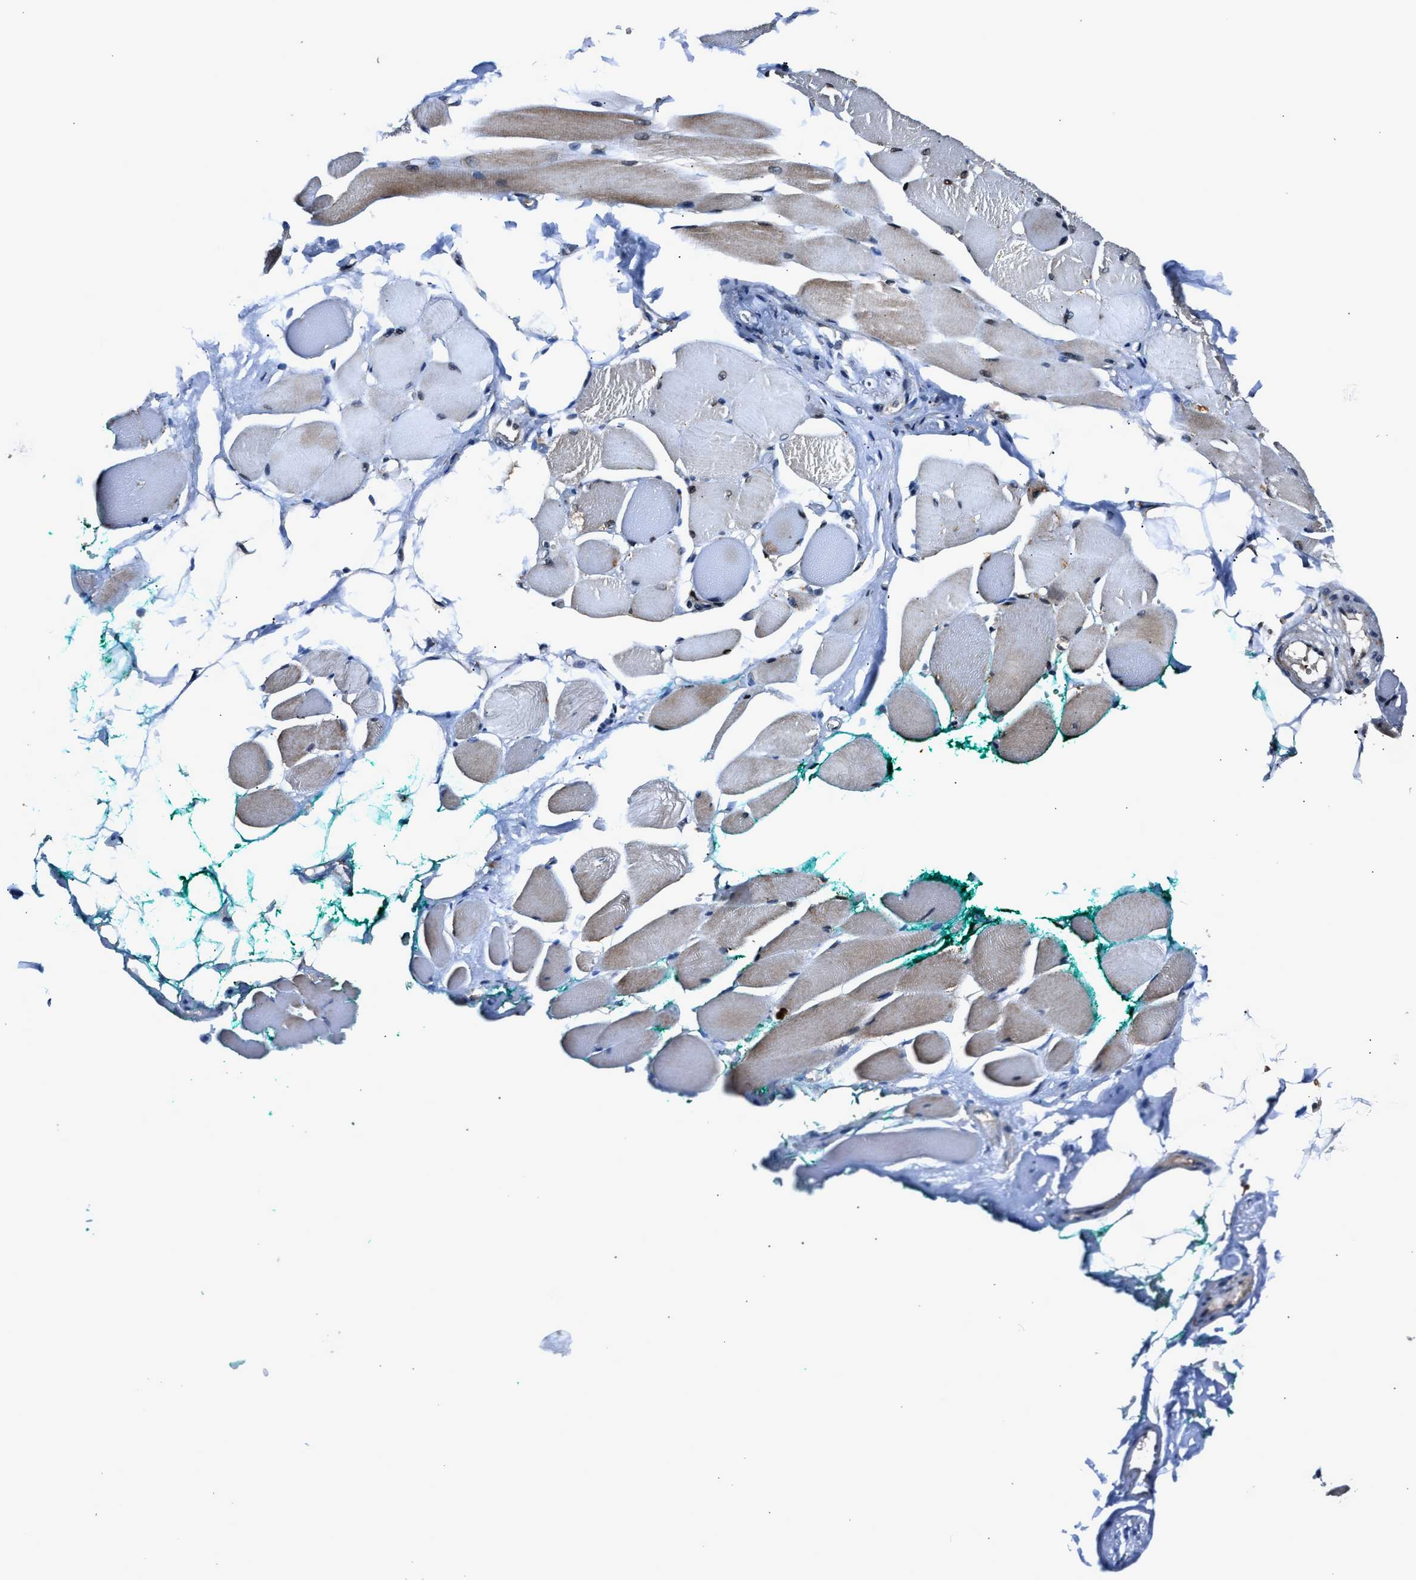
{"staining": {"intensity": "weak", "quantity": "25%-75%", "location": "cytoplasmic/membranous,nuclear"}, "tissue": "skeletal muscle", "cell_type": "Myocytes", "image_type": "normal", "snomed": [{"axis": "morphology", "description": "Normal tissue, NOS"}, {"axis": "topography", "description": "Skeletal muscle"}, {"axis": "topography", "description": "Peripheral nerve tissue"}], "caption": "Protein staining of unremarkable skeletal muscle displays weak cytoplasmic/membranous,nuclear staining in about 25%-75% of myocytes.", "gene": "TNRC18", "patient": {"sex": "female", "age": 84}}